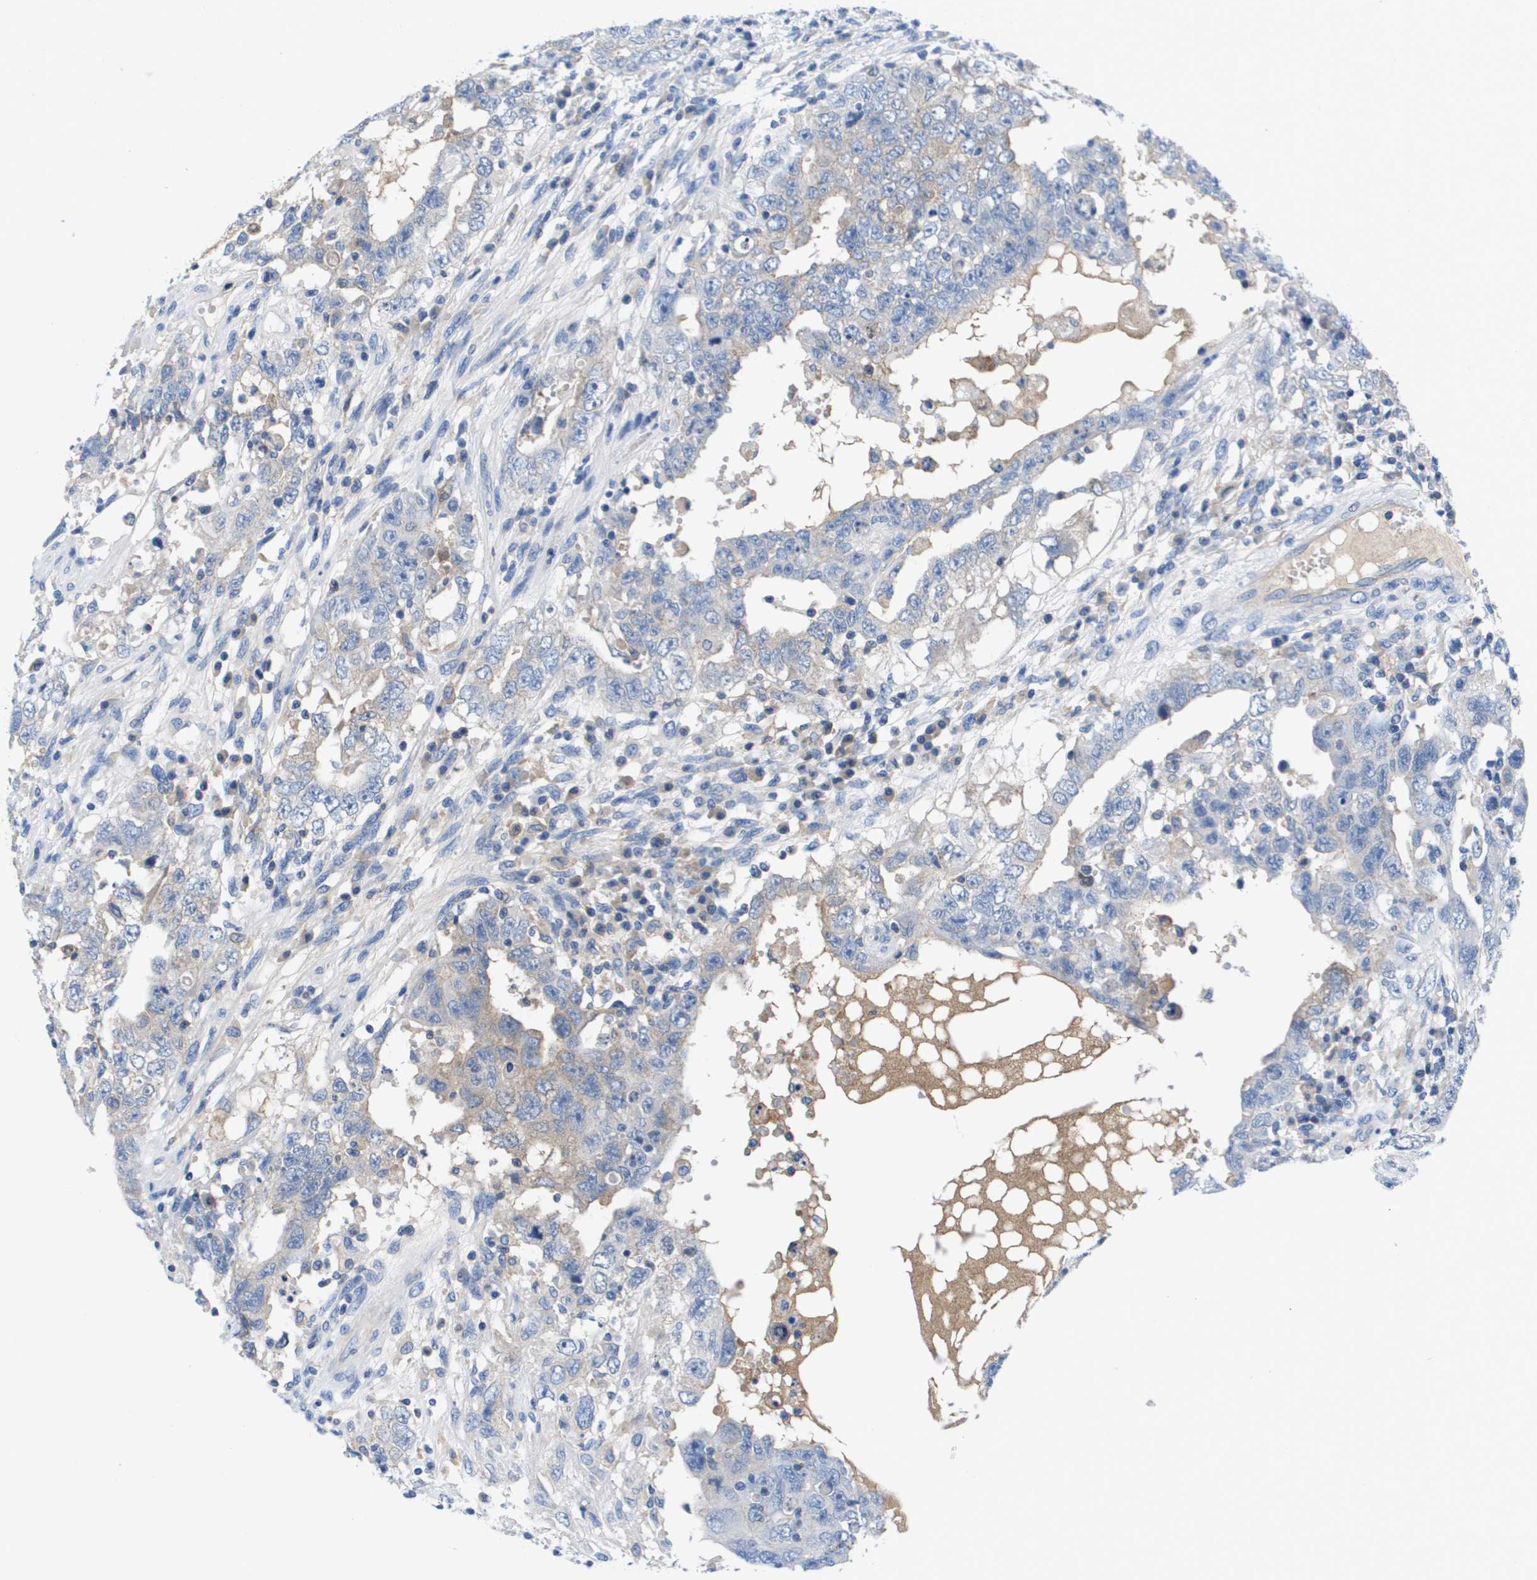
{"staining": {"intensity": "negative", "quantity": "none", "location": "none"}, "tissue": "testis cancer", "cell_type": "Tumor cells", "image_type": "cancer", "snomed": [{"axis": "morphology", "description": "Carcinoma, Embryonal, NOS"}, {"axis": "topography", "description": "Testis"}], "caption": "This is a histopathology image of IHC staining of embryonal carcinoma (testis), which shows no staining in tumor cells.", "gene": "APOA1", "patient": {"sex": "male", "age": 26}}